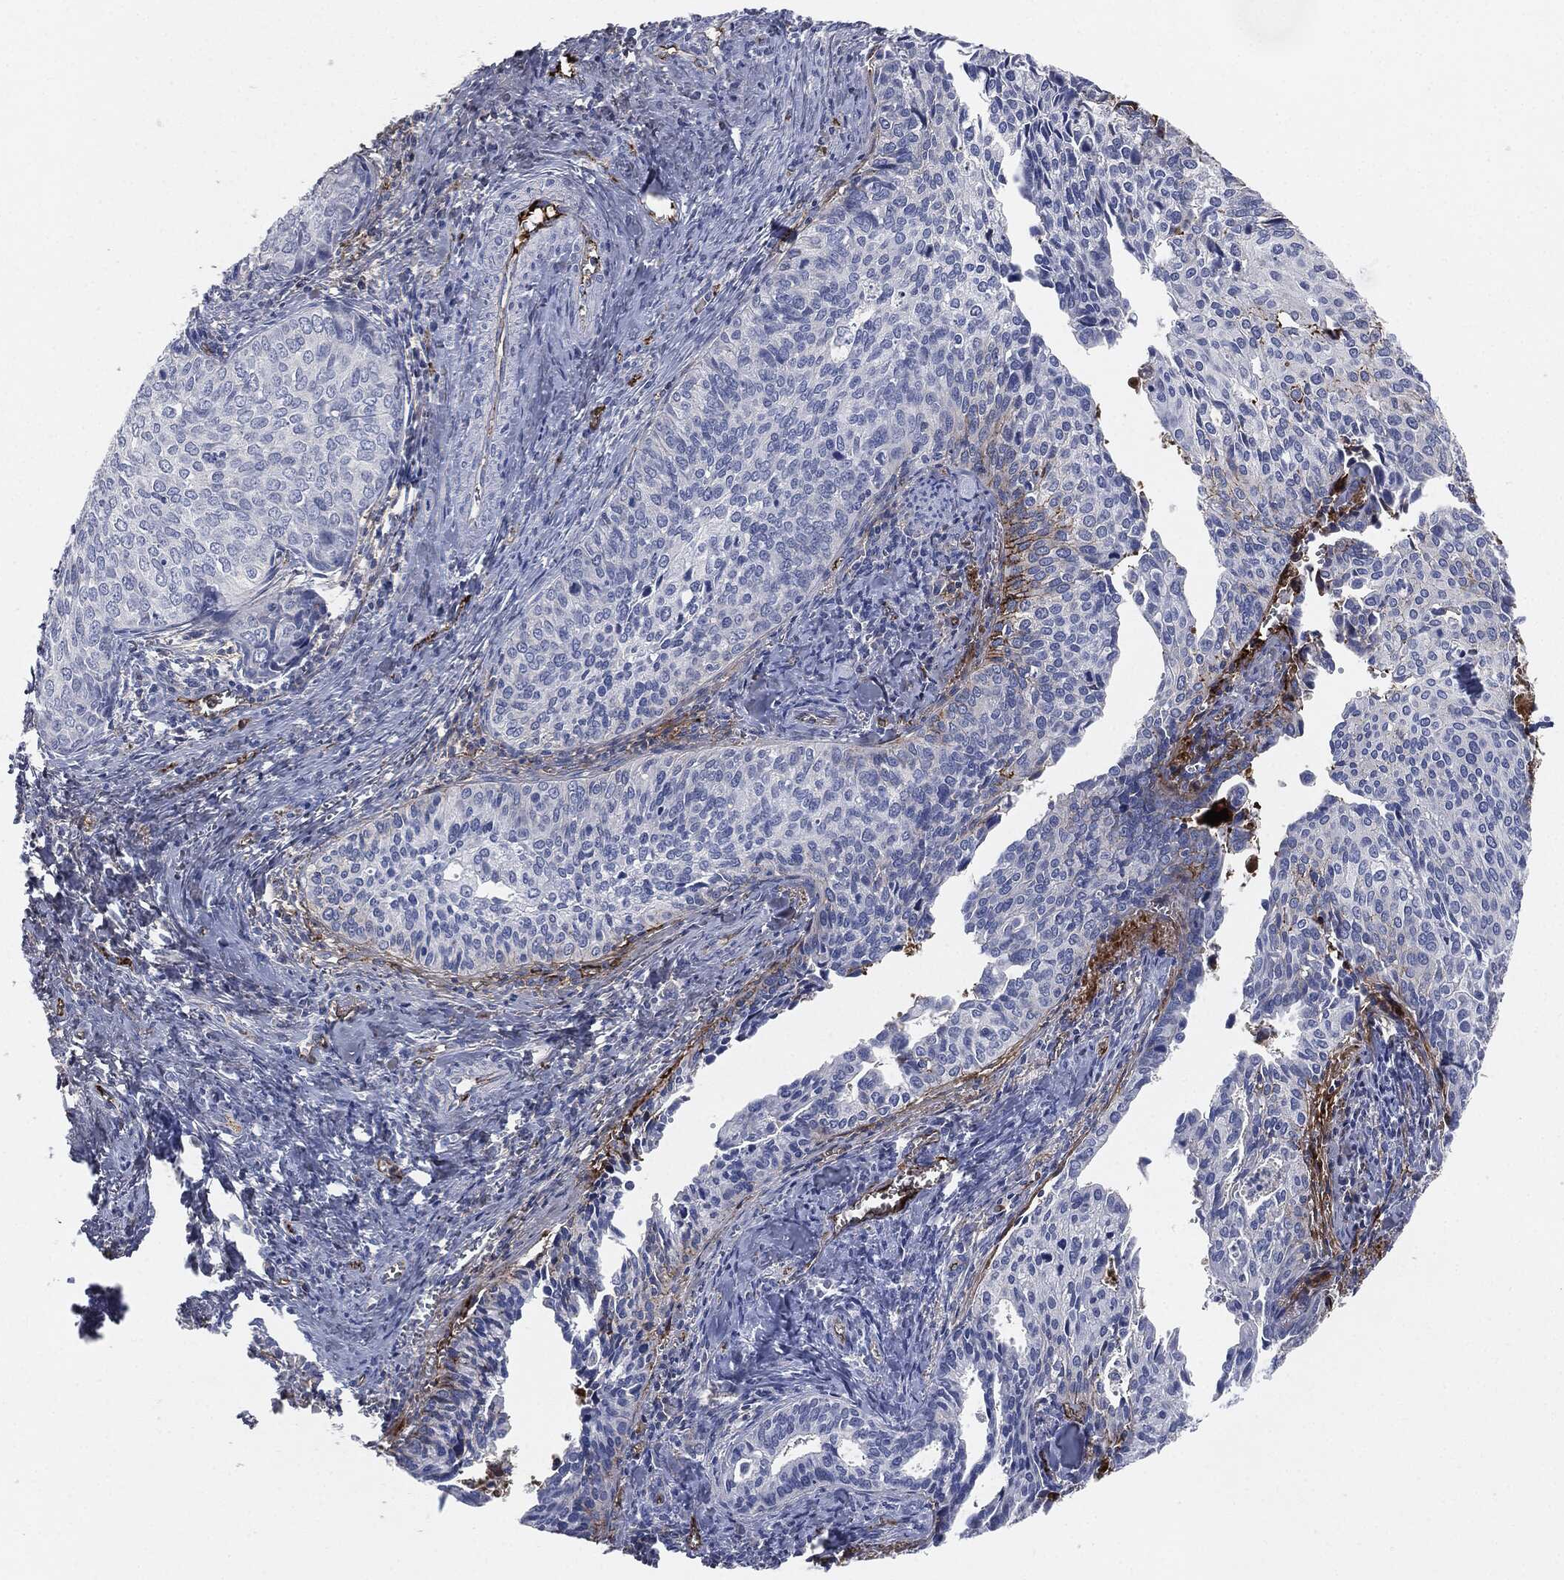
{"staining": {"intensity": "negative", "quantity": "none", "location": "none"}, "tissue": "cervical cancer", "cell_type": "Tumor cells", "image_type": "cancer", "snomed": [{"axis": "morphology", "description": "Squamous cell carcinoma, NOS"}, {"axis": "topography", "description": "Cervix"}], "caption": "The image exhibits no significant expression in tumor cells of squamous cell carcinoma (cervical).", "gene": "APOB", "patient": {"sex": "female", "age": 29}}